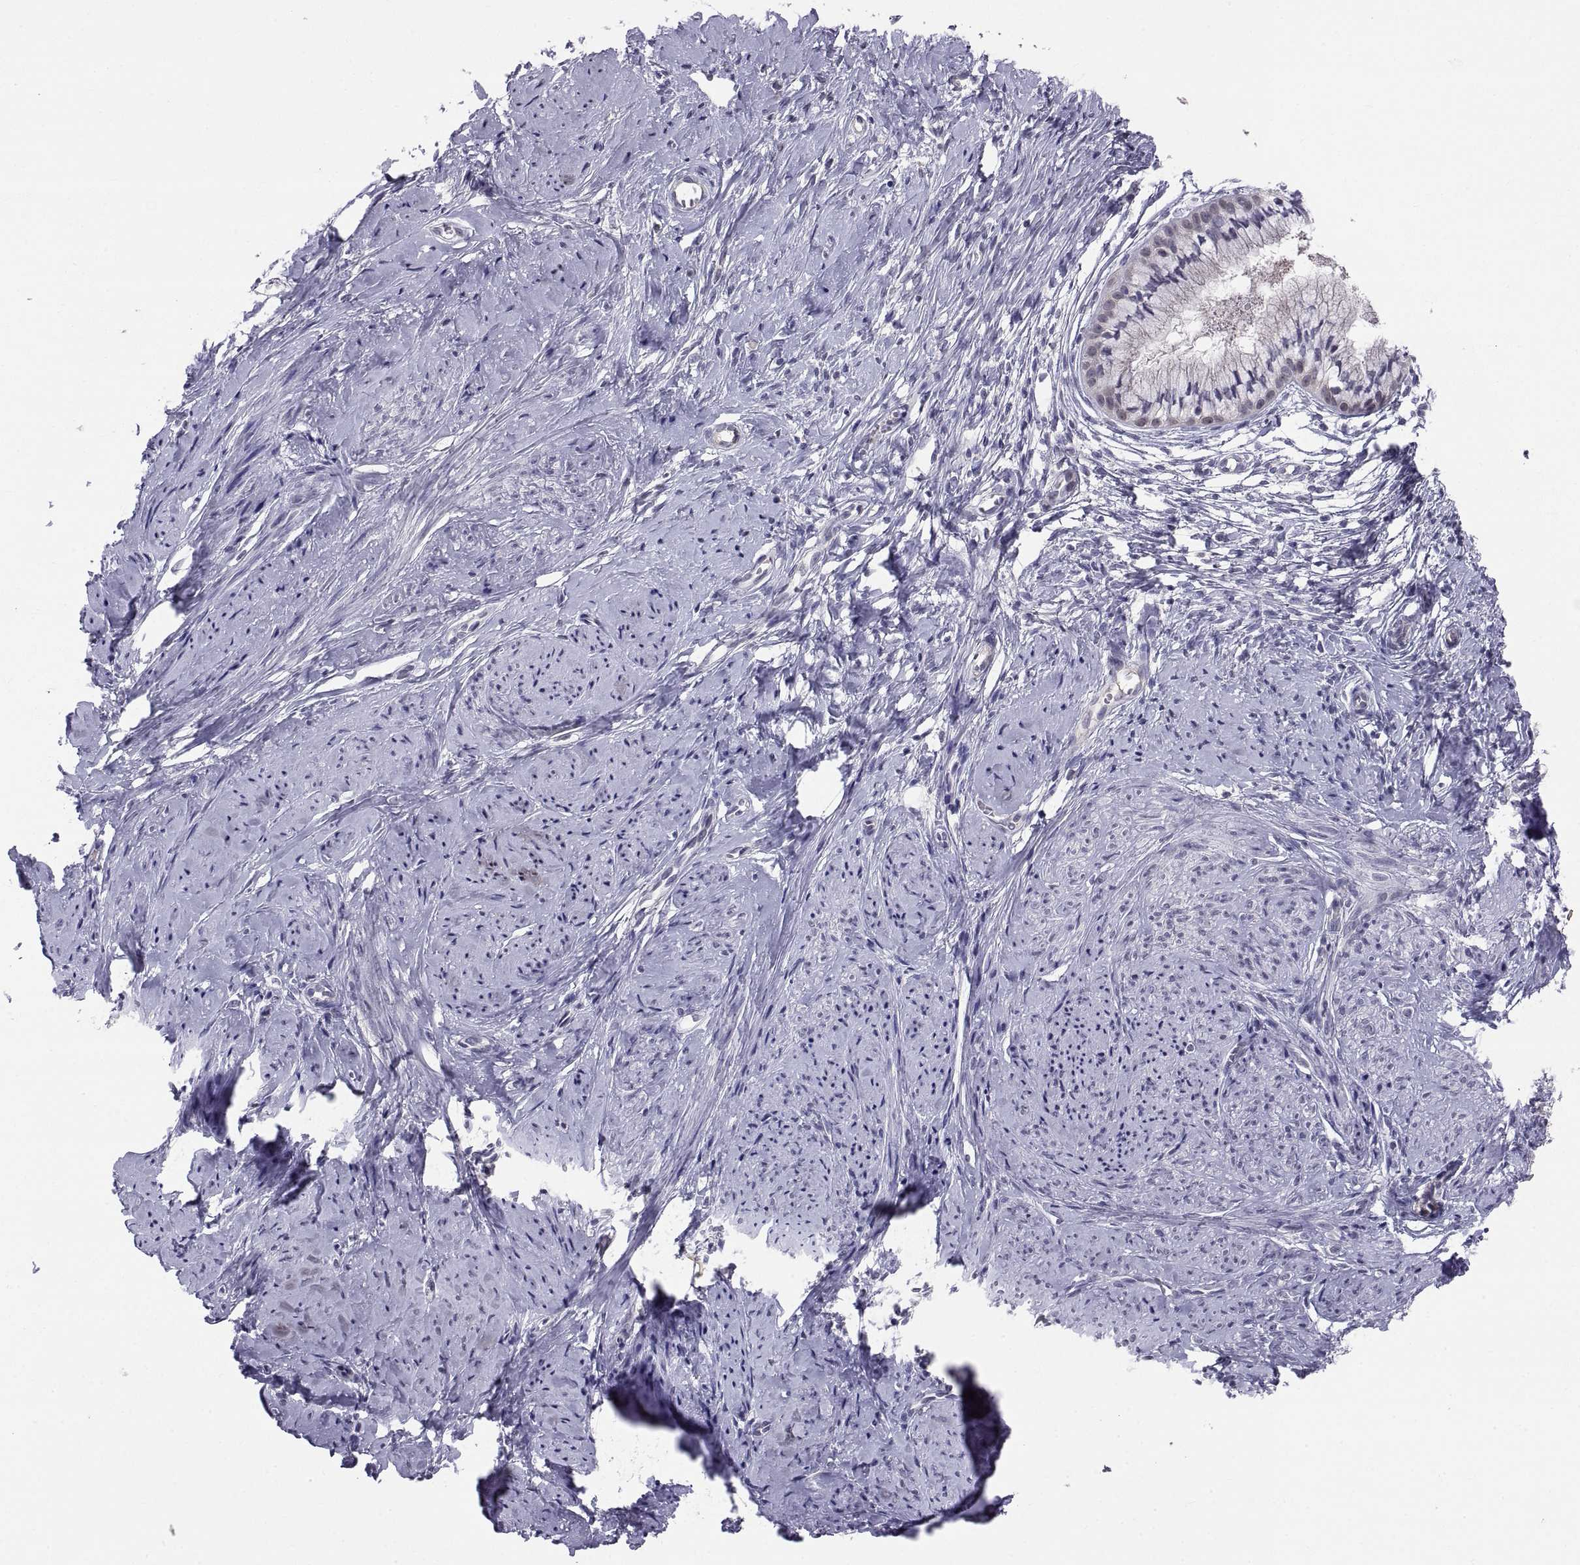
{"staining": {"intensity": "negative", "quantity": "none", "location": "none"}, "tissue": "smooth muscle", "cell_type": "Smooth muscle cells", "image_type": "normal", "snomed": [{"axis": "morphology", "description": "Normal tissue, NOS"}, {"axis": "topography", "description": "Smooth muscle"}], "caption": "Immunohistochemistry of benign smooth muscle displays no staining in smooth muscle cells. (DAB (3,3'-diaminobenzidine) IHC, high magnification).", "gene": "PKP1", "patient": {"sex": "female", "age": 48}}